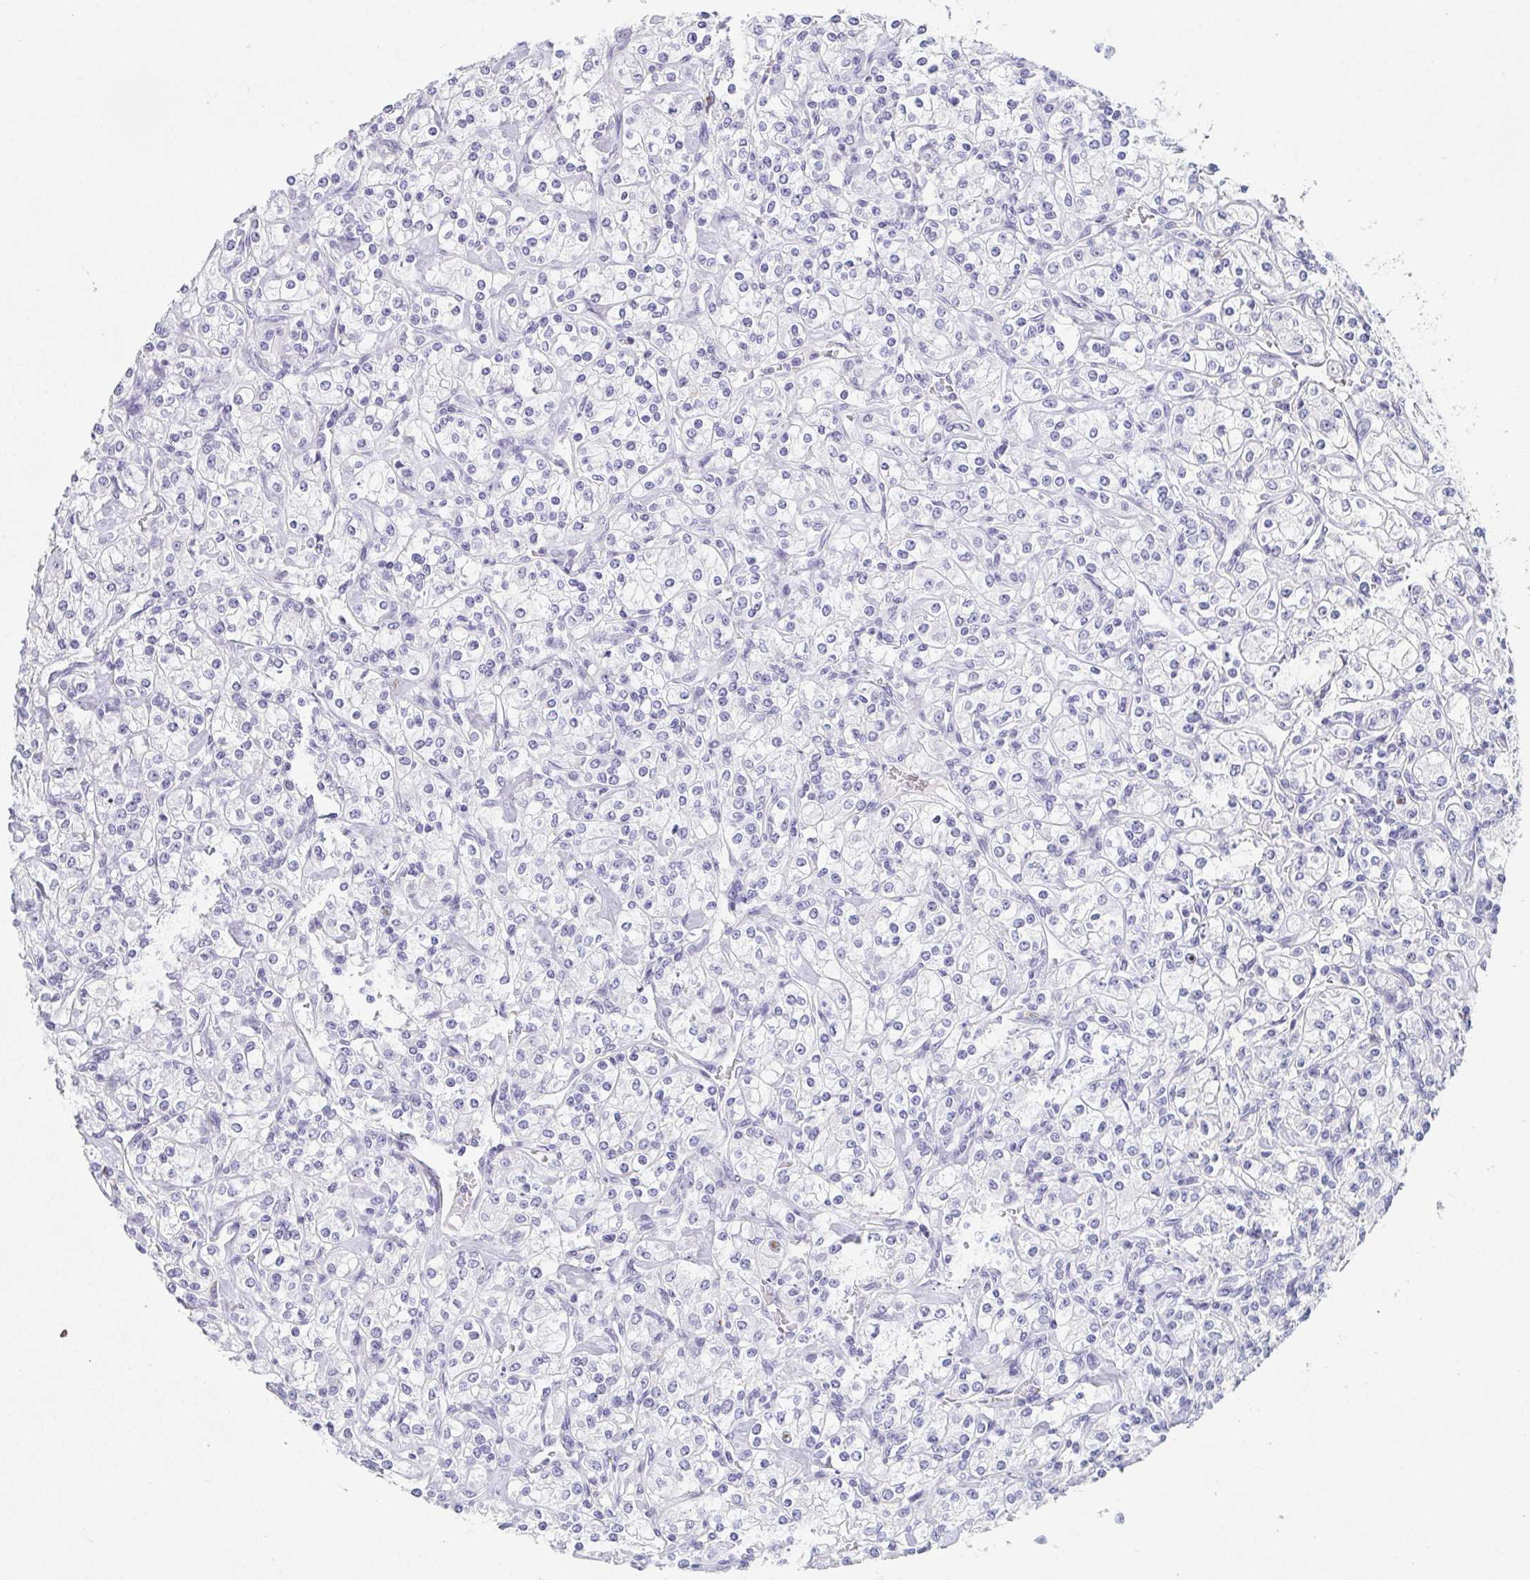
{"staining": {"intensity": "negative", "quantity": "none", "location": "none"}, "tissue": "renal cancer", "cell_type": "Tumor cells", "image_type": "cancer", "snomed": [{"axis": "morphology", "description": "Adenocarcinoma, NOS"}, {"axis": "topography", "description": "Kidney"}], "caption": "Protein analysis of adenocarcinoma (renal) displays no significant staining in tumor cells. (Stains: DAB (3,3'-diaminobenzidine) immunohistochemistry with hematoxylin counter stain, Microscopy: brightfield microscopy at high magnification).", "gene": "REG4", "patient": {"sex": "male", "age": 77}}